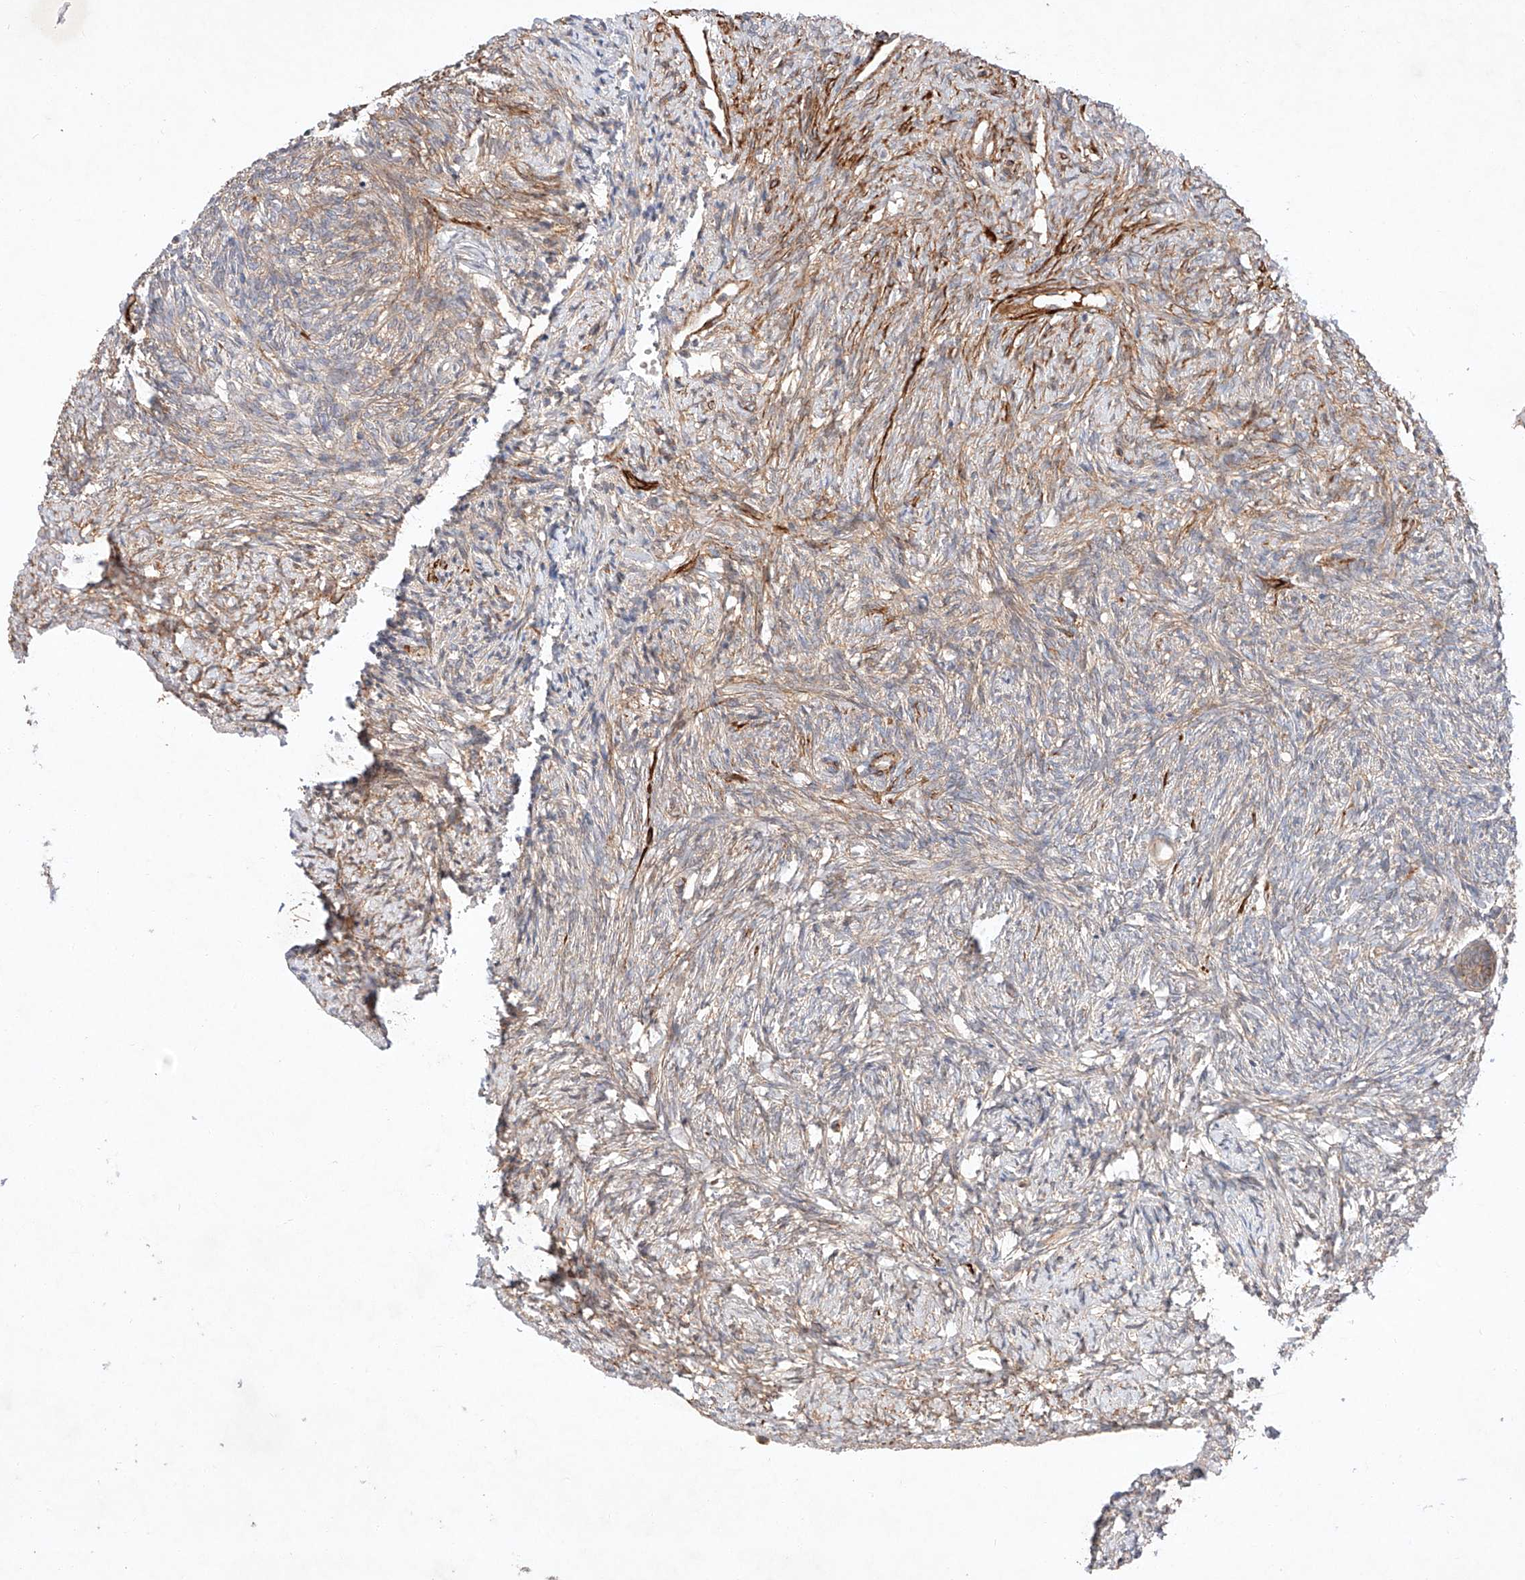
{"staining": {"intensity": "negative", "quantity": "none", "location": "none"}, "tissue": "ovary", "cell_type": "Ovarian stroma cells", "image_type": "normal", "snomed": [{"axis": "morphology", "description": "Normal tissue, NOS"}, {"axis": "topography", "description": "Ovary"}], "caption": "A high-resolution micrograph shows immunohistochemistry staining of unremarkable ovary, which demonstrates no significant expression in ovarian stroma cells.", "gene": "ARHGAP33", "patient": {"sex": "female", "age": 41}}